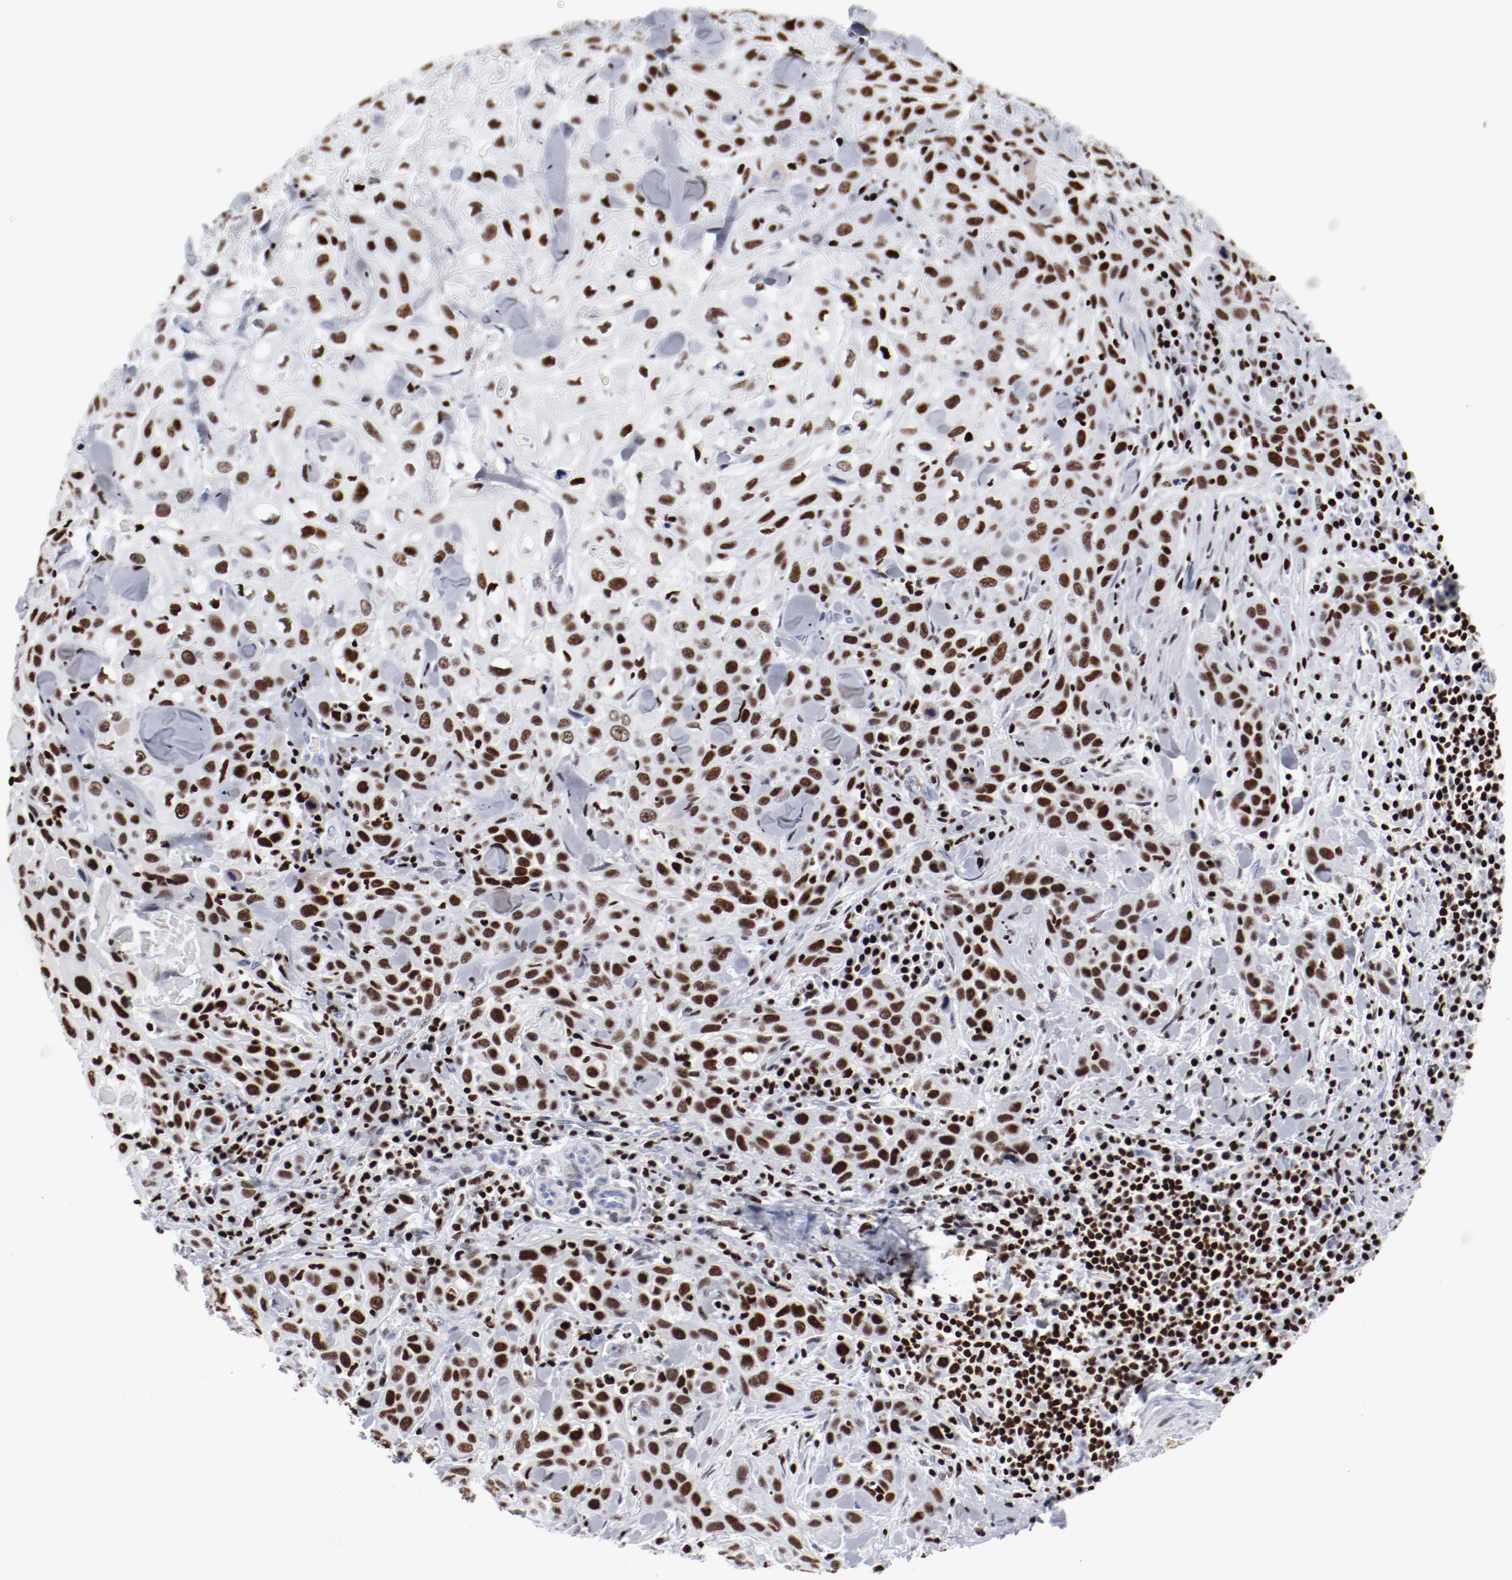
{"staining": {"intensity": "strong", "quantity": ">75%", "location": "nuclear"}, "tissue": "skin cancer", "cell_type": "Tumor cells", "image_type": "cancer", "snomed": [{"axis": "morphology", "description": "Squamous cell carcinoma, NOS"}, {"axis": "topography", "description": "Skin"}], "caption": "A brown stain highlights strong nuclear positivity of a protein in skin cancer tumor cells.", "gene": "SMARCC2", "patient": {"sex": "male", "age": 84}}